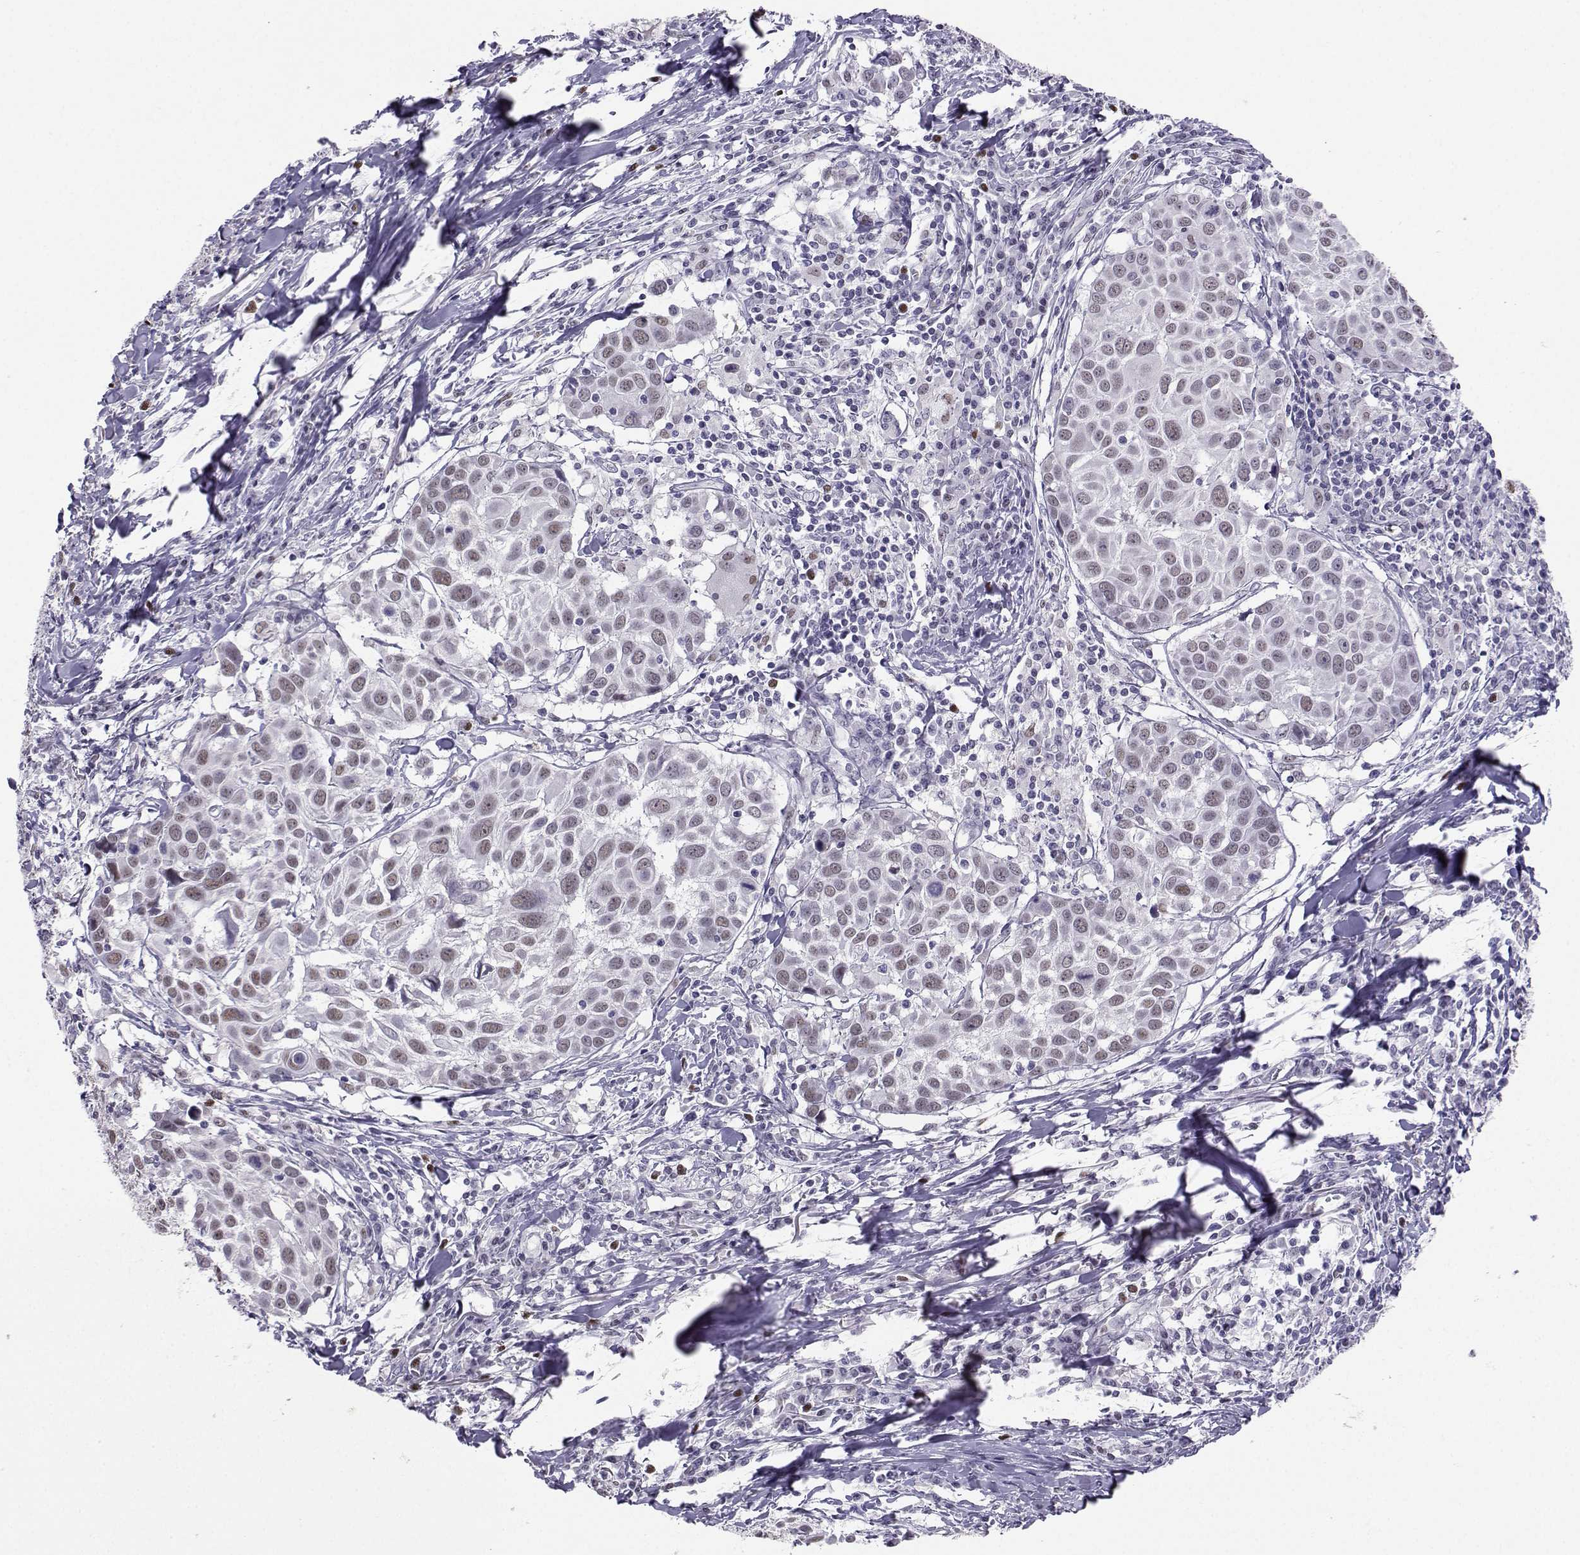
{"staining": {"intensity": "weak", "quantity": "25%-75%", "location": "nuclear"}, "tissue": "lung cancer", "cell_type": "Tumor cells", "image_type": "cancer", "snomed": [{"axis": "morphology", "description": "Squamous cell carcinoma, NOS"}, {"axis": "topography", "description": "Lung"}], "caption": "DAB immunohistochemical staining of human lung squamous cell carcinoma exhibits weak nuclear protein staining in about 25%-75% of tumor cells.", "gene": "TEDC2", "patient": {"sex": "male", "age": 57}}